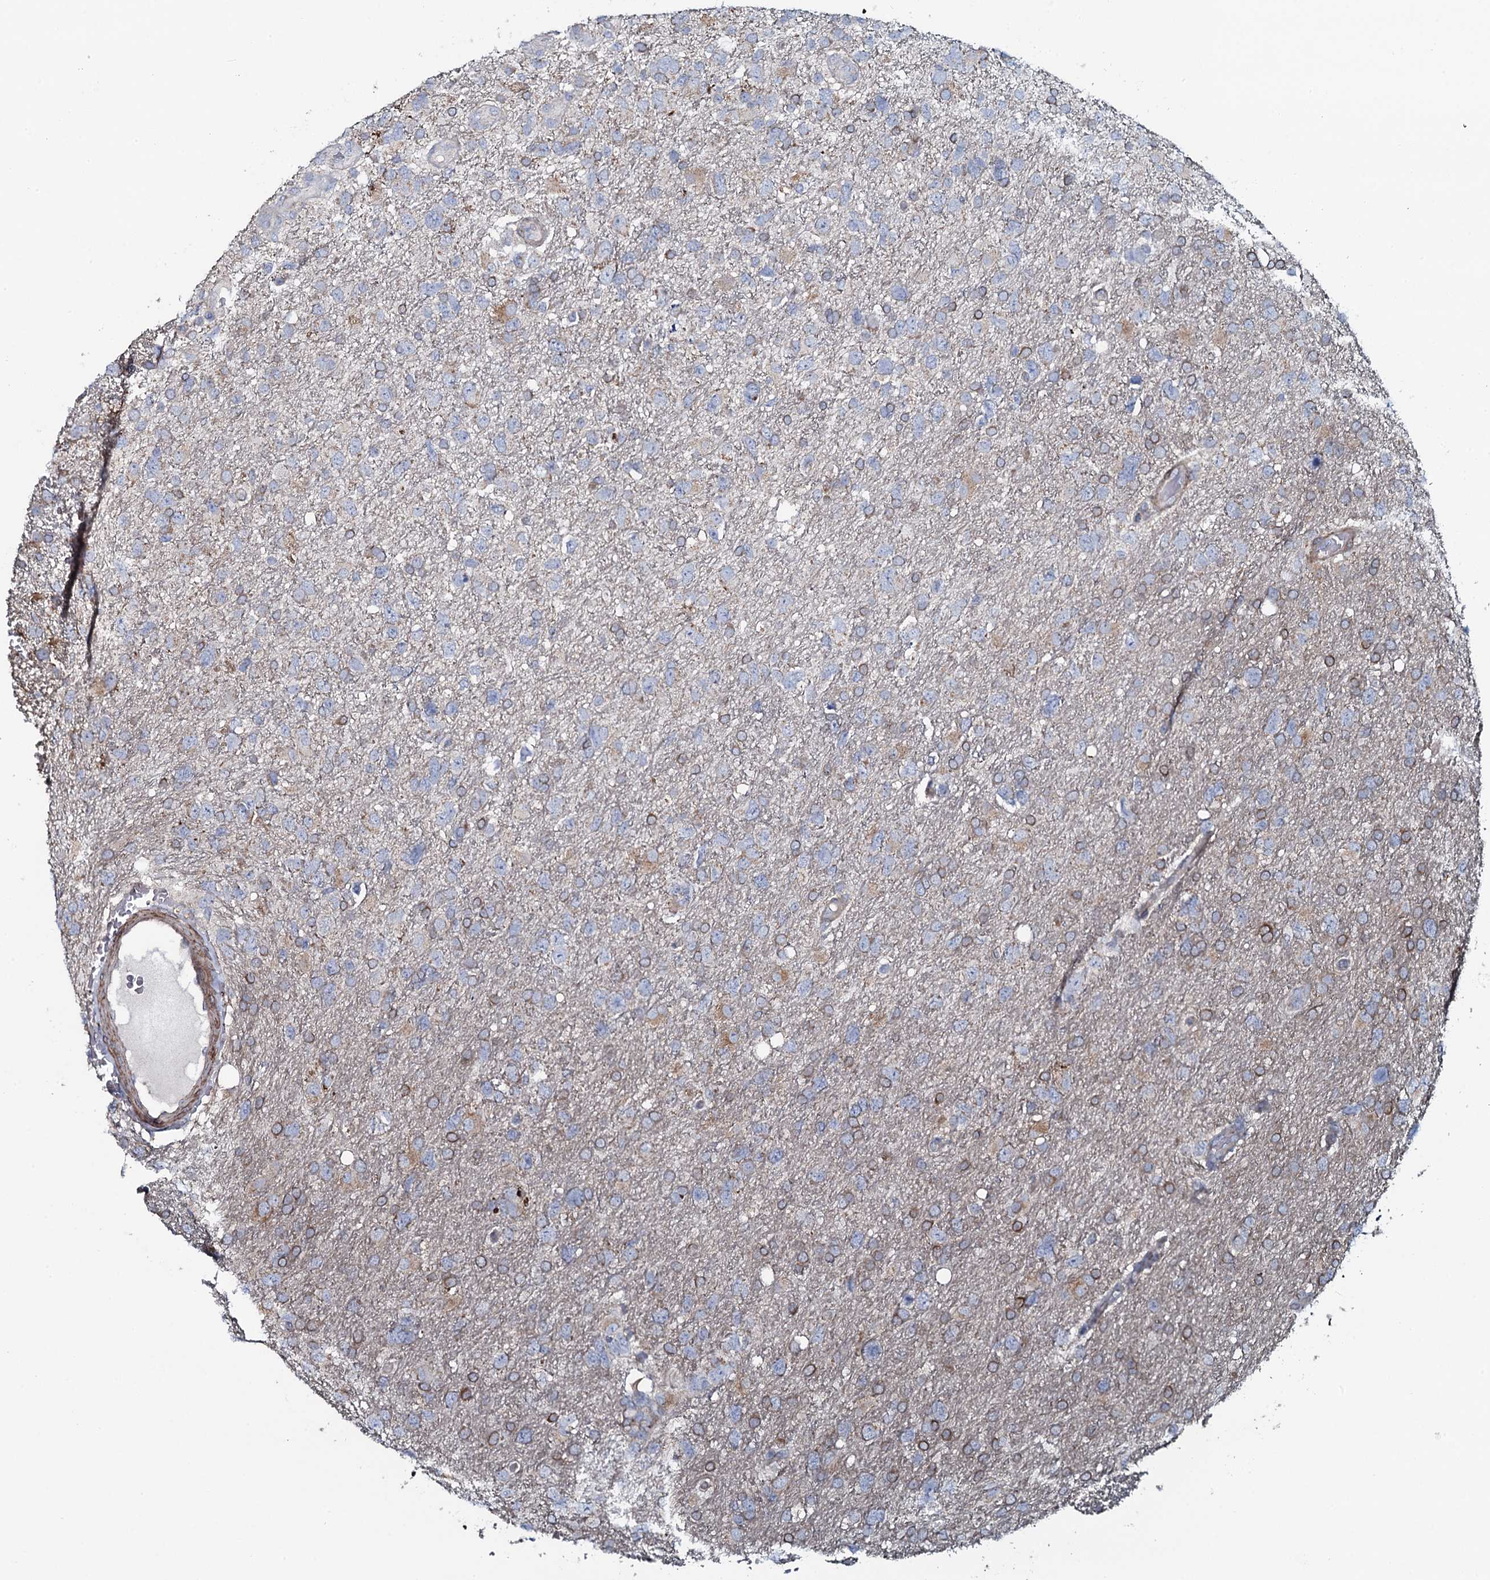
{"staining": {"intensity": "weak", "quantity": "<25%", "location": "cytoplasmic/membranous"}, "tissue": "glioma", "cell_type": "Tumor cells", "image_type": "cancer", "snomed": [{"axis": "morphology", "description": "Glioma, malignant, High grade"}, {"axis": "topography", "description": "Brain"}], "caption": "Immunohistochemistry (IHC) of malignant high-grade glioma shows no staining in tumor cells.", "gene": "KCTD4", "patient": {"sex": "male", "age": 61}}